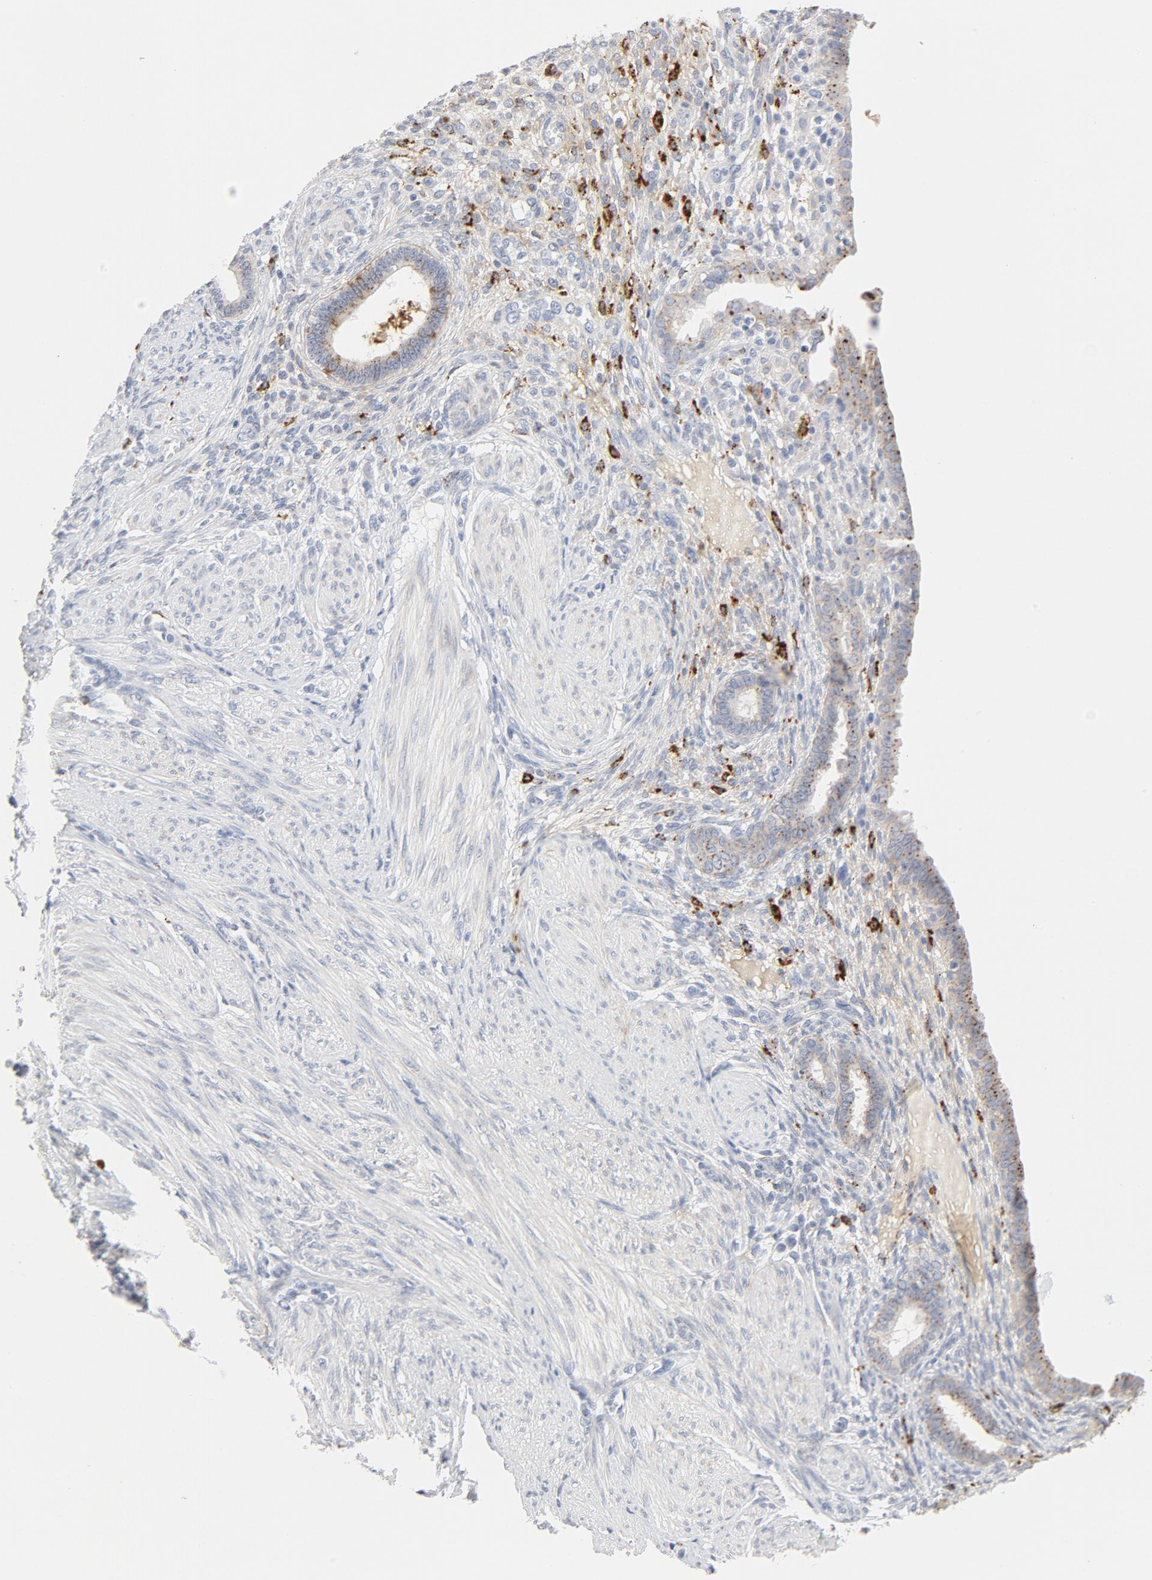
{"staining": {"intensity": "weak", "quantity": "<25%", "location": "cytoplasmic/membranous"}, "tissue": "endometrium", "cell_type": "Cells in endometrial stroma", "image_type": "normal", "snomed": [{"axis": "morphology", "description": "Normal tissue, NOS"}, {"axis": "topography", "description": "Endometrium"}], "caption": "Immunohistochemistry of unremarkable human endometrium reveals no positivity in cells in endometrial stroma.", "gene": "MAGEB17", "patient": {"sex": "female", "age": 72}}